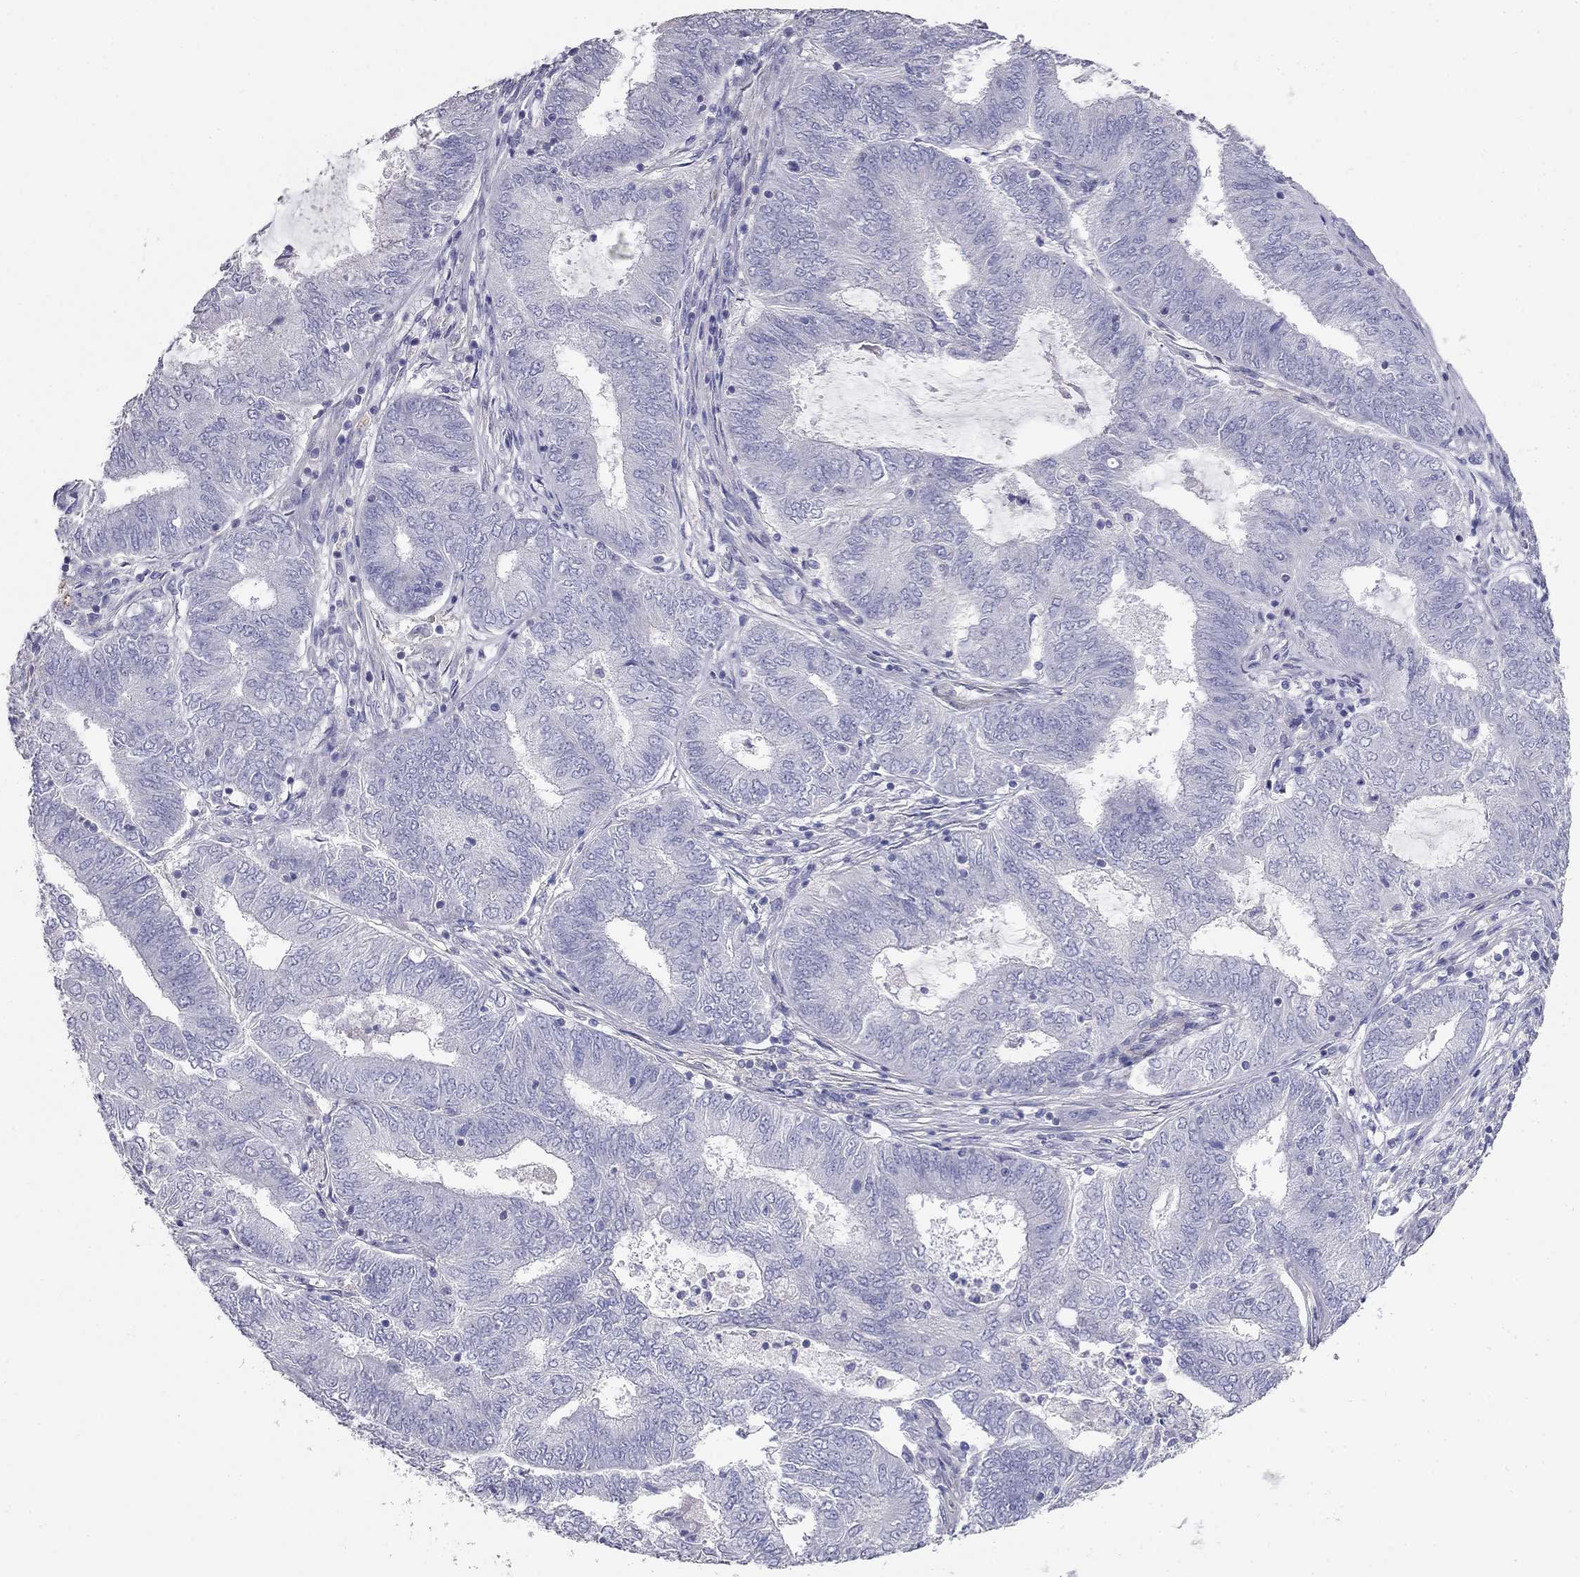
{"staining": {"intensity": "negative", "quantity": "none", "location": "none"}, "tissue": "endometrial cancer", "cell_type": "Tumor cells", "image_type": "cancer", "snomed": [{"axis": "morphology", "description": "Adenocarcinoma, NOS"}, {"axis": "topography", "description": "Endometrium"}], "caption": "The micrograph demonstrates no significant expression in tumor cells of endometrial cancer (adenocarcinoma).", "gene": "LY6H", "patient": {"sex": "female", "age": 62}}